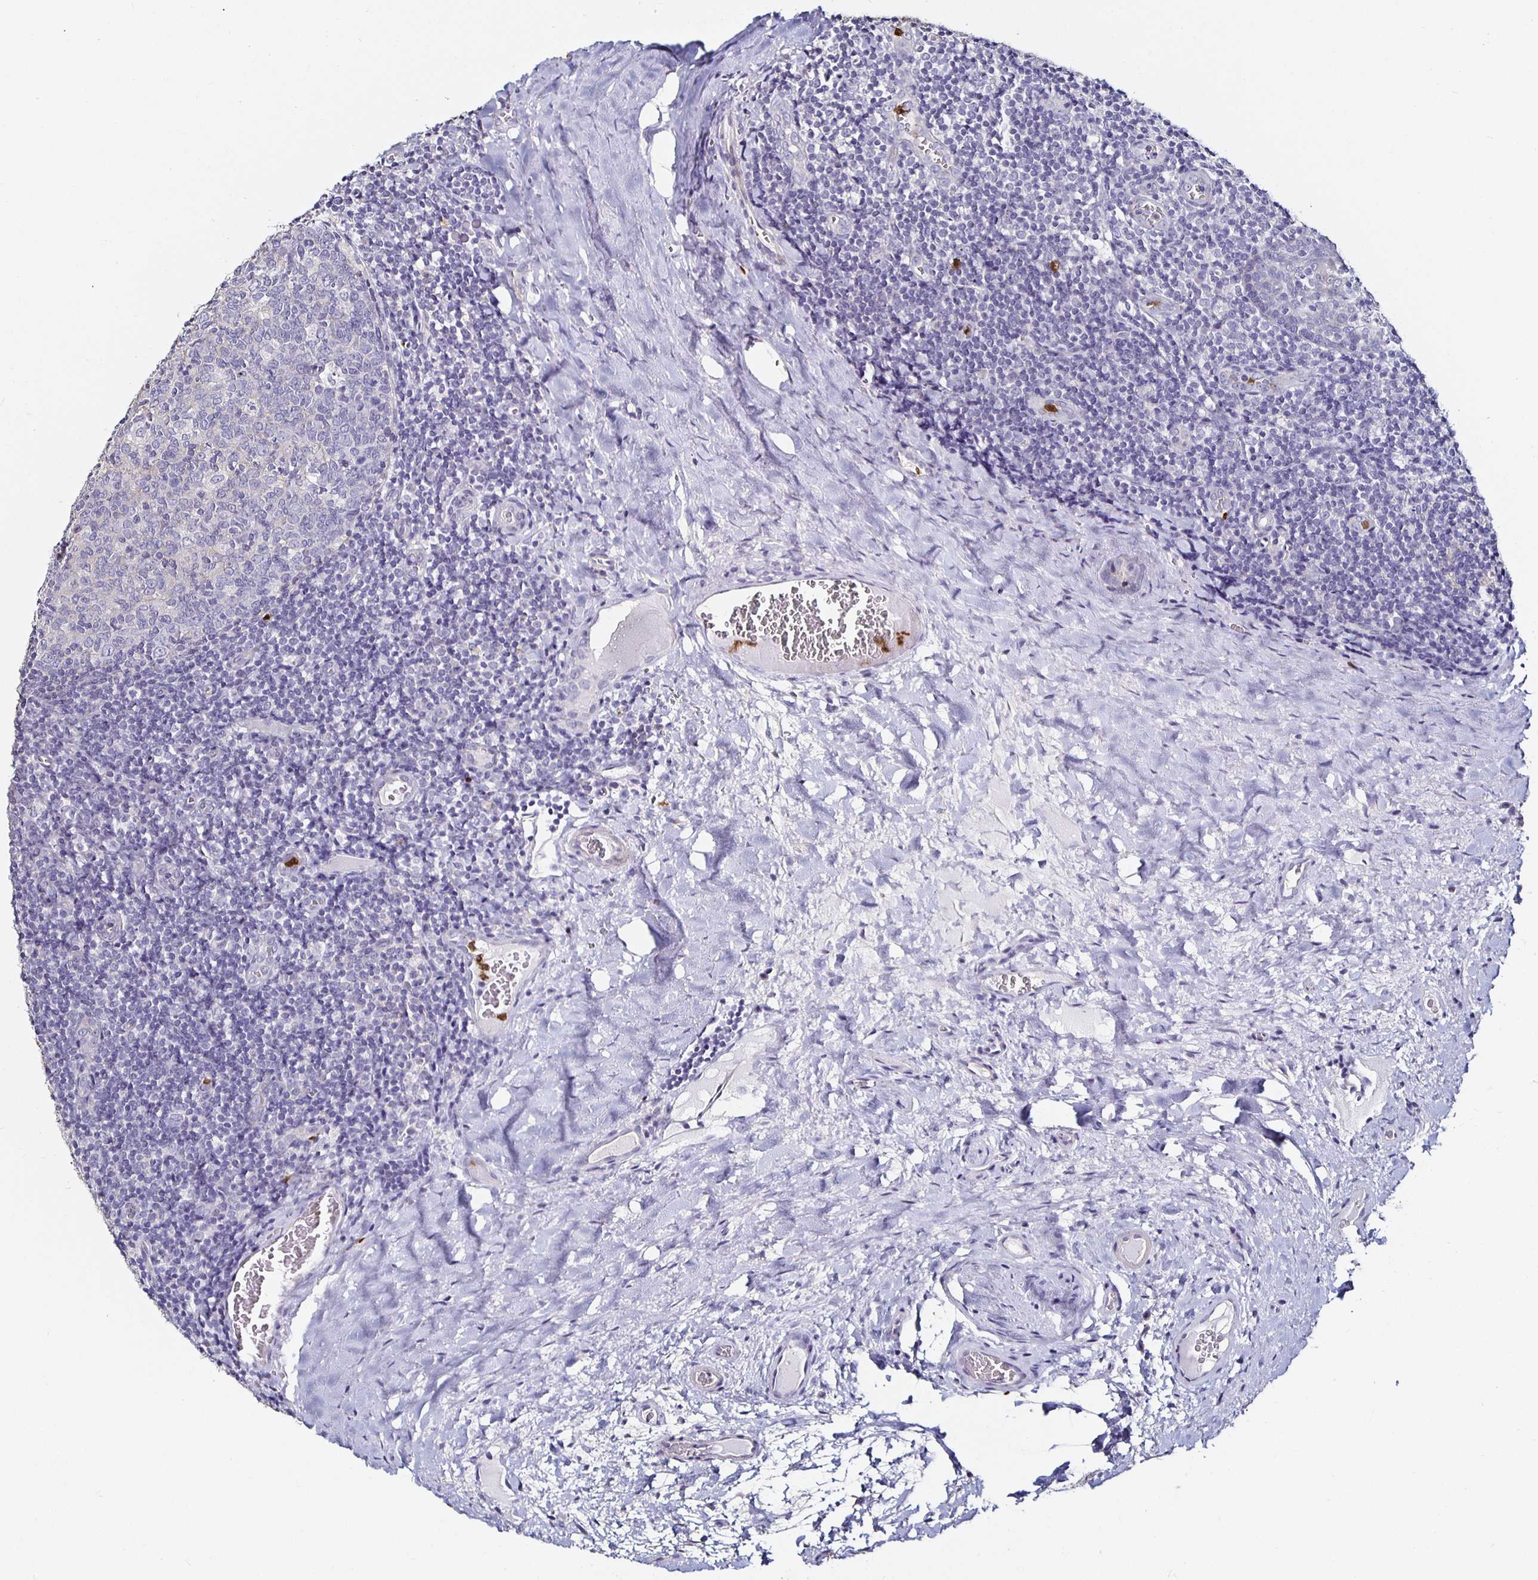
{"staining": {"intensity": "negative", "quantity": "none", "location": "none"}, "tissue": "tonsil", "cell_type": "Germinal center cells", "image_type": "normal", "snomed": [{"axis": "morphology", "description": "Normal tissue, NOS"}, {"axis": "morphology", "description": "Inflammation, NOS"}, {"axis": "topography", "description": "Tonsil"}], "caption": "High power microscopy histopathology image of an IHC photomicrograph of unremarkable tonsil, revealing no significant positivity in germinal center cells. (Stains: DAB (3,3'-diaminobenzidine) IHC with hematoxylin counter stain, Microscopy: brightfield microscopy at high magnification).", "gene": "TLR4", "patient": {"sex": "female", "age": 31}}